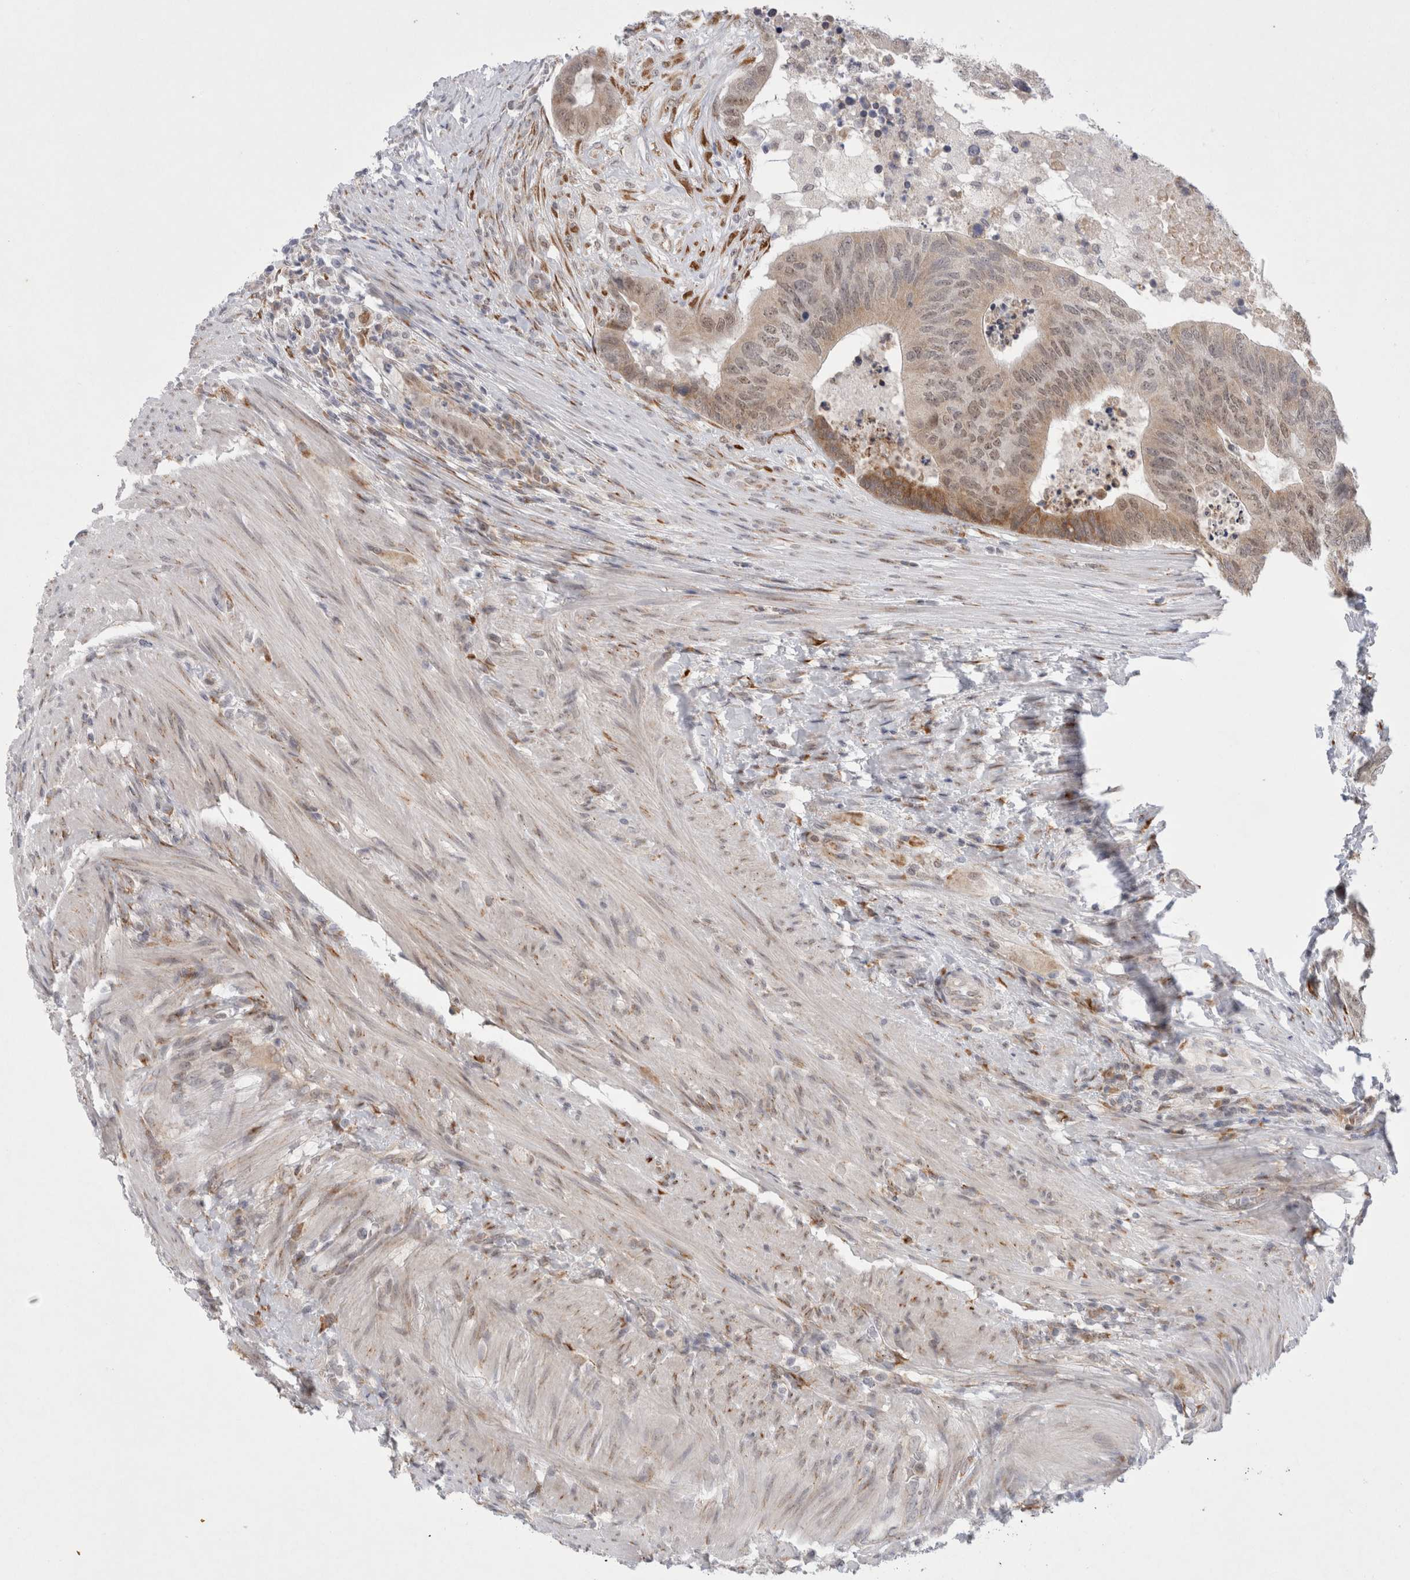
{"staining": {"intensity": "moderate", "quantity": "<25%", "location": "cytoplasmic/membranous"}, "tissue": "colorectal cancer", "cell_type": "Tumor cells", "image_type": "cancer", "snomed": [{"axis": "morphology", "description": "Adenocarcinoma, NOS"}, {"axis": "topography", "description": "Colon"}], "caption": "Moderate cytoplasmic/membranous staining is appreciated in approximately <25% of tumor cells in colorectal adenocarcinoma.", "gene": "TRMT1L", "patient": {"sex": "female", "age": 67}}